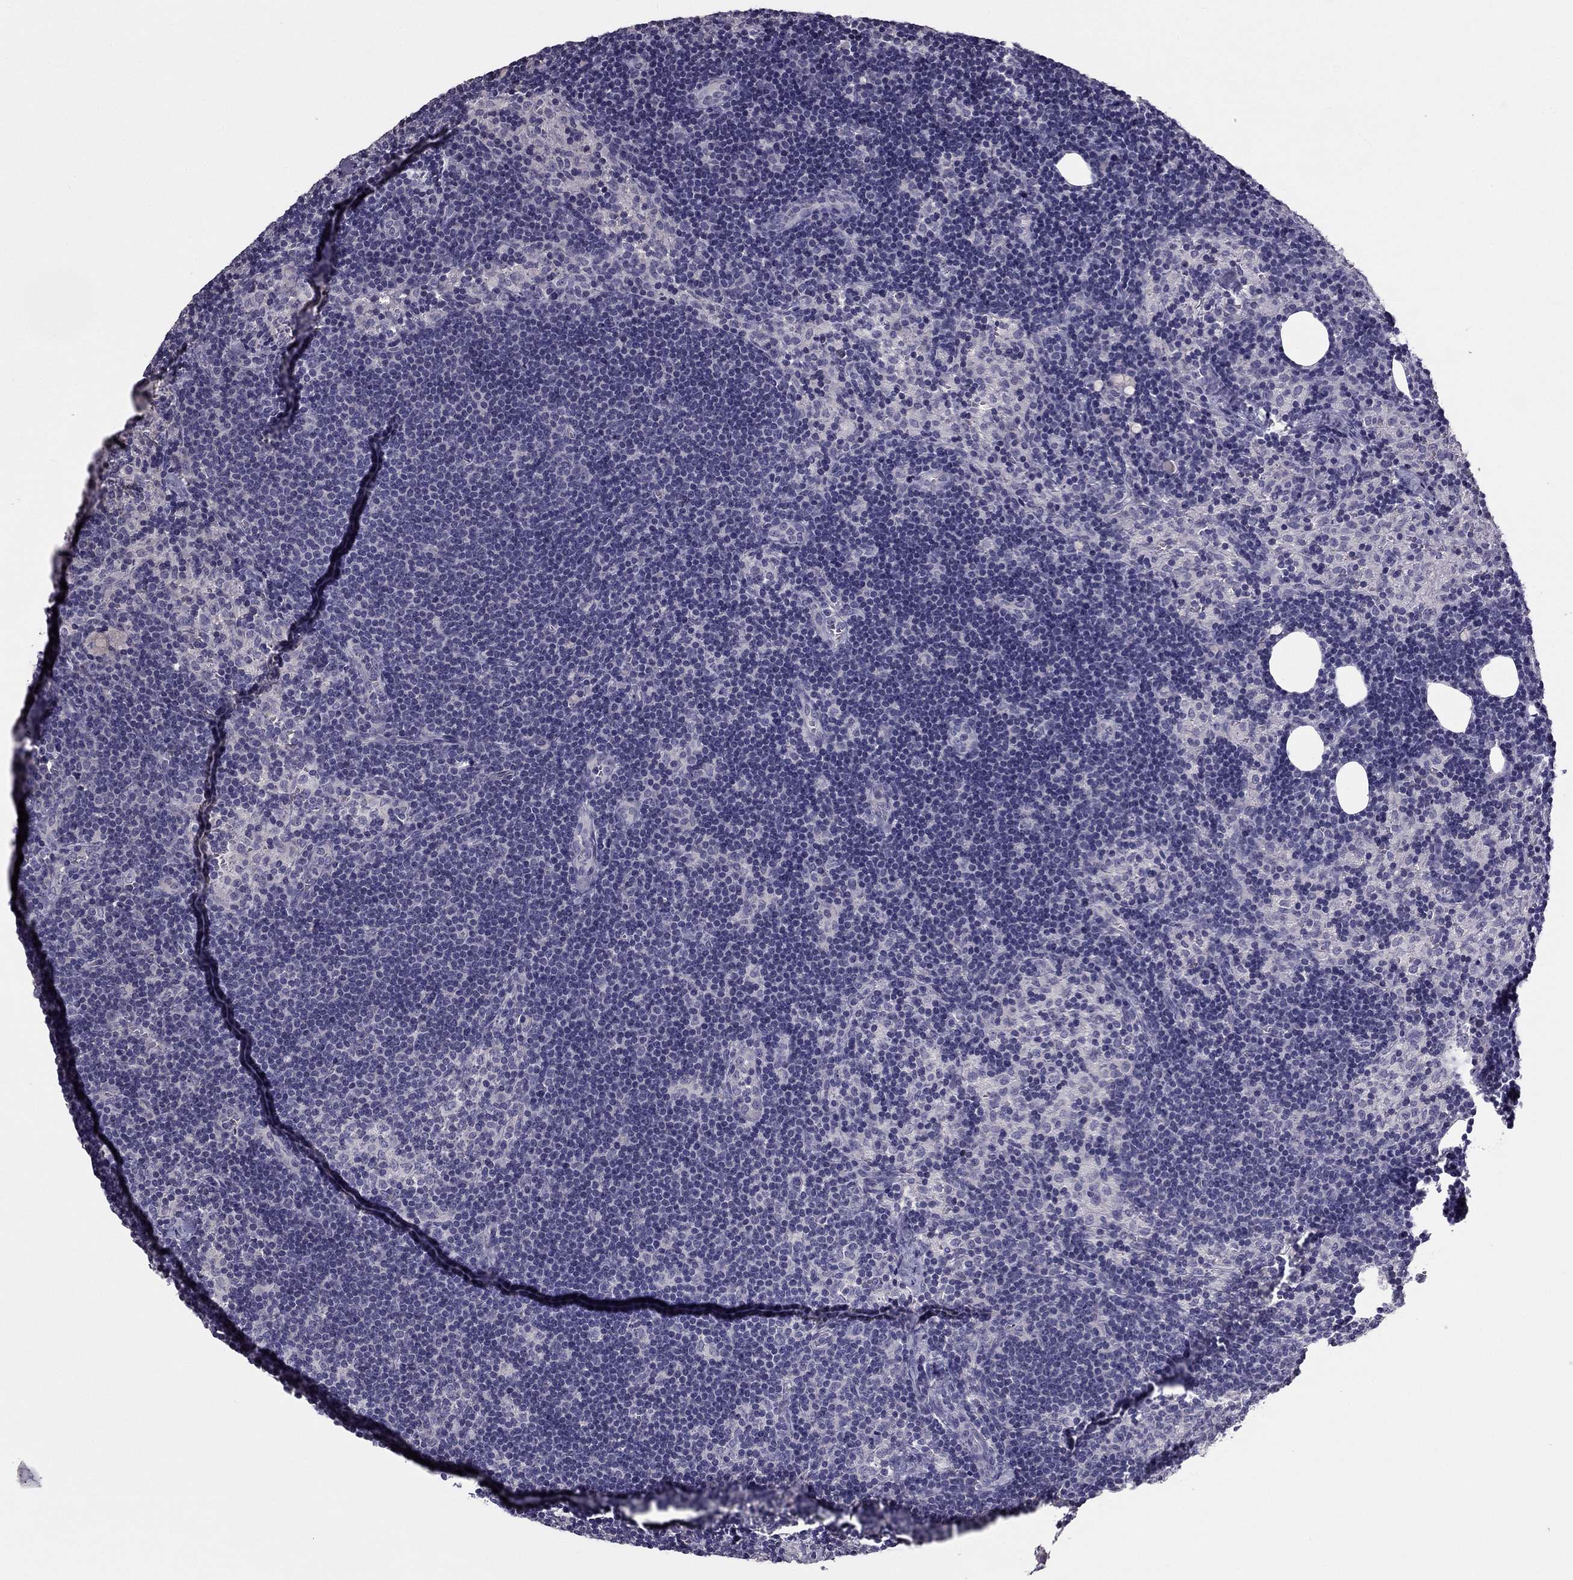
{"staining": {"intensity": "negative", "quantity": "none", "location": "none"}, "tissue": "lymph node", "cell_type": "Non-germinal center cells", "image_type": "normal", "snomed": [{"axis": "morphology", "description": "Normal tissue, NOS"}, {"axis": "topography", "description": "Lymph node"}], "caption": "An image of human lymph node is negative for staining in non-germinal center cells. (Brightfield microscopy of DAB immunohistochemistry (IHC) at high magnification).", "gene": "HSFX1", "patient": {"sex": "female", "age": 52}}